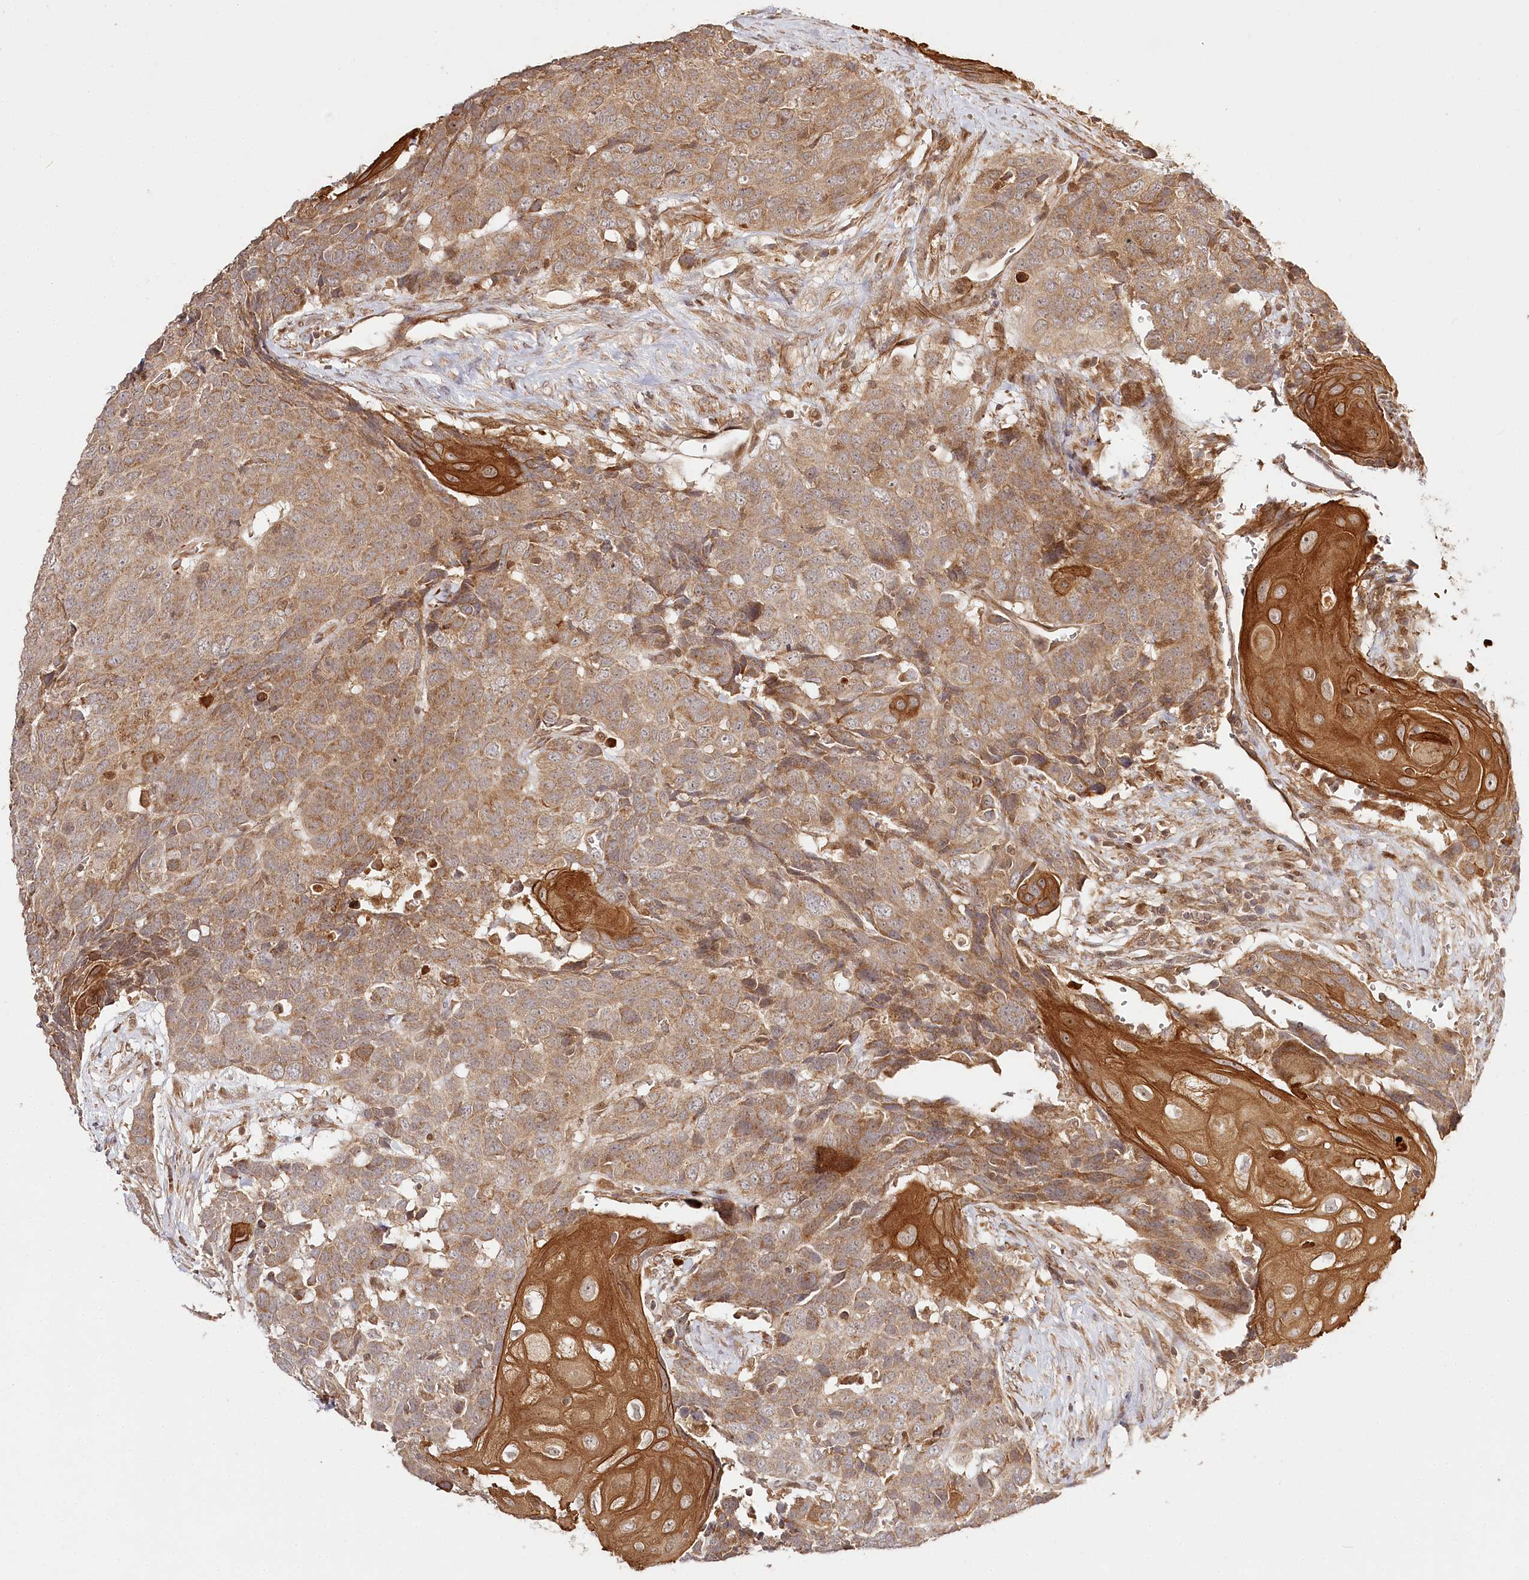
{"staining": {"intensity": "moderate", "quantity": ">75%", "location": "cytoplasmic/membranous"}, "tissue": "head and neck cancer", "cell_type": "Tumor cells", "image_type": "cancer", "snomed": [{"axis": "morphology", "description": "Squamous cell carcinoma, NOS"}, {"axis": "topography", "description": "Head-Neck"}], "caption": "A high-resolution image shows immunohistochemistry (IHC) staining of head and neck squamous cell carcinoma, which shows moderate cytoplasmic/membranous positivity in about >75% of tumor cells. The staining is performed using DAB brown chromogen to label protein expression. The nuclei are counter-stained blue using hematoxylin.", "gene": "ULK2", "patient": {"sex": "male", "age": 66}}